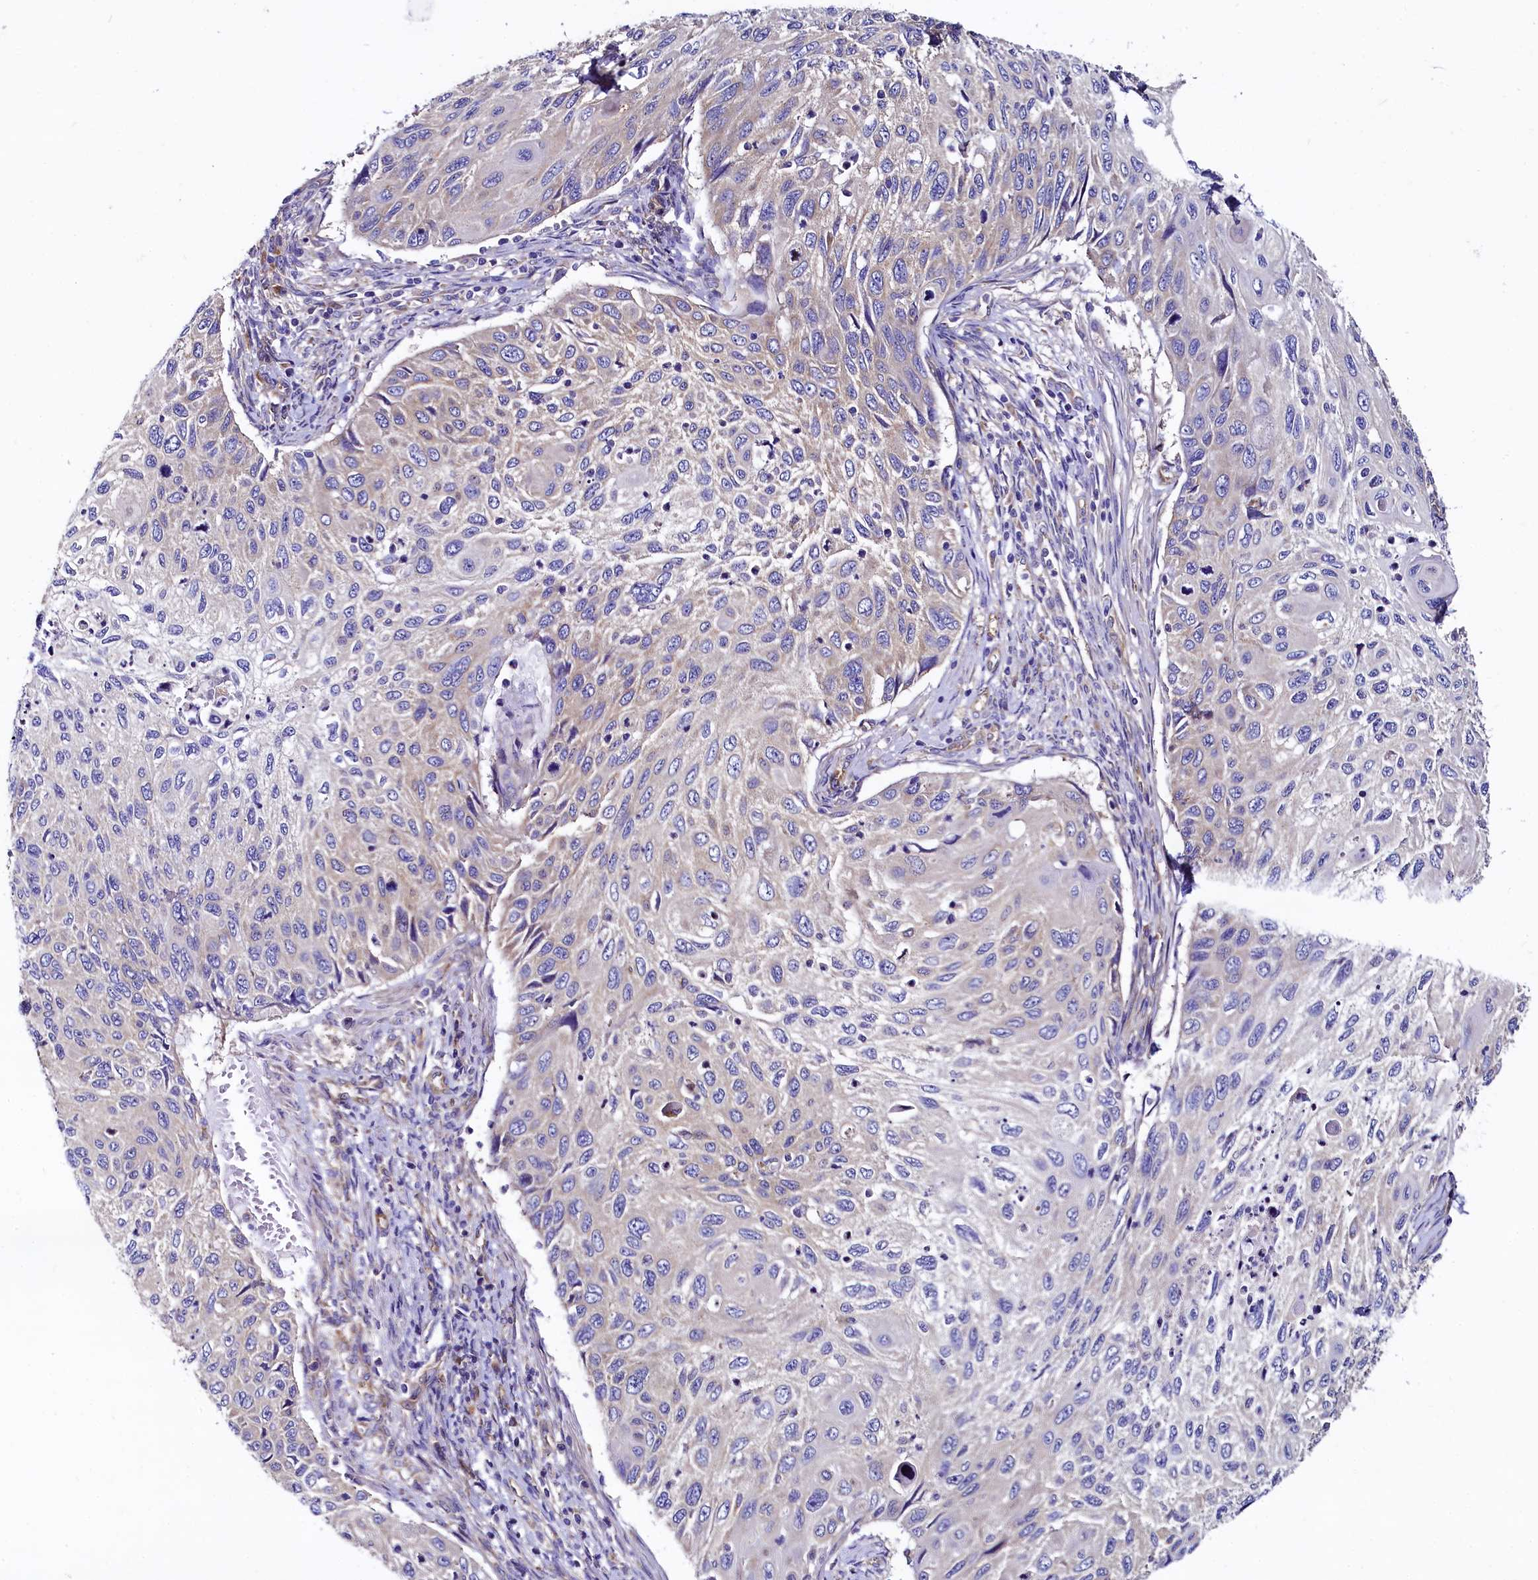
{"staining": {"intensity": "negative", "quantity": "none", "location": "none"}, "tissue": "cervical cancer", "cell_type": "Tumor cells", "image_type": "cancer", "snomed": [{"axis": "morphology", "description": "Squamous cell carcinoma, NOS"}, {"axis": "topography", "description": "Cervix"}], "caption": "Tumor cells are negative for brown protein staining in cervical squamous cell carcinoma.", "gene": "QARS1", "patient": {"sex": "female", "age": 70}}